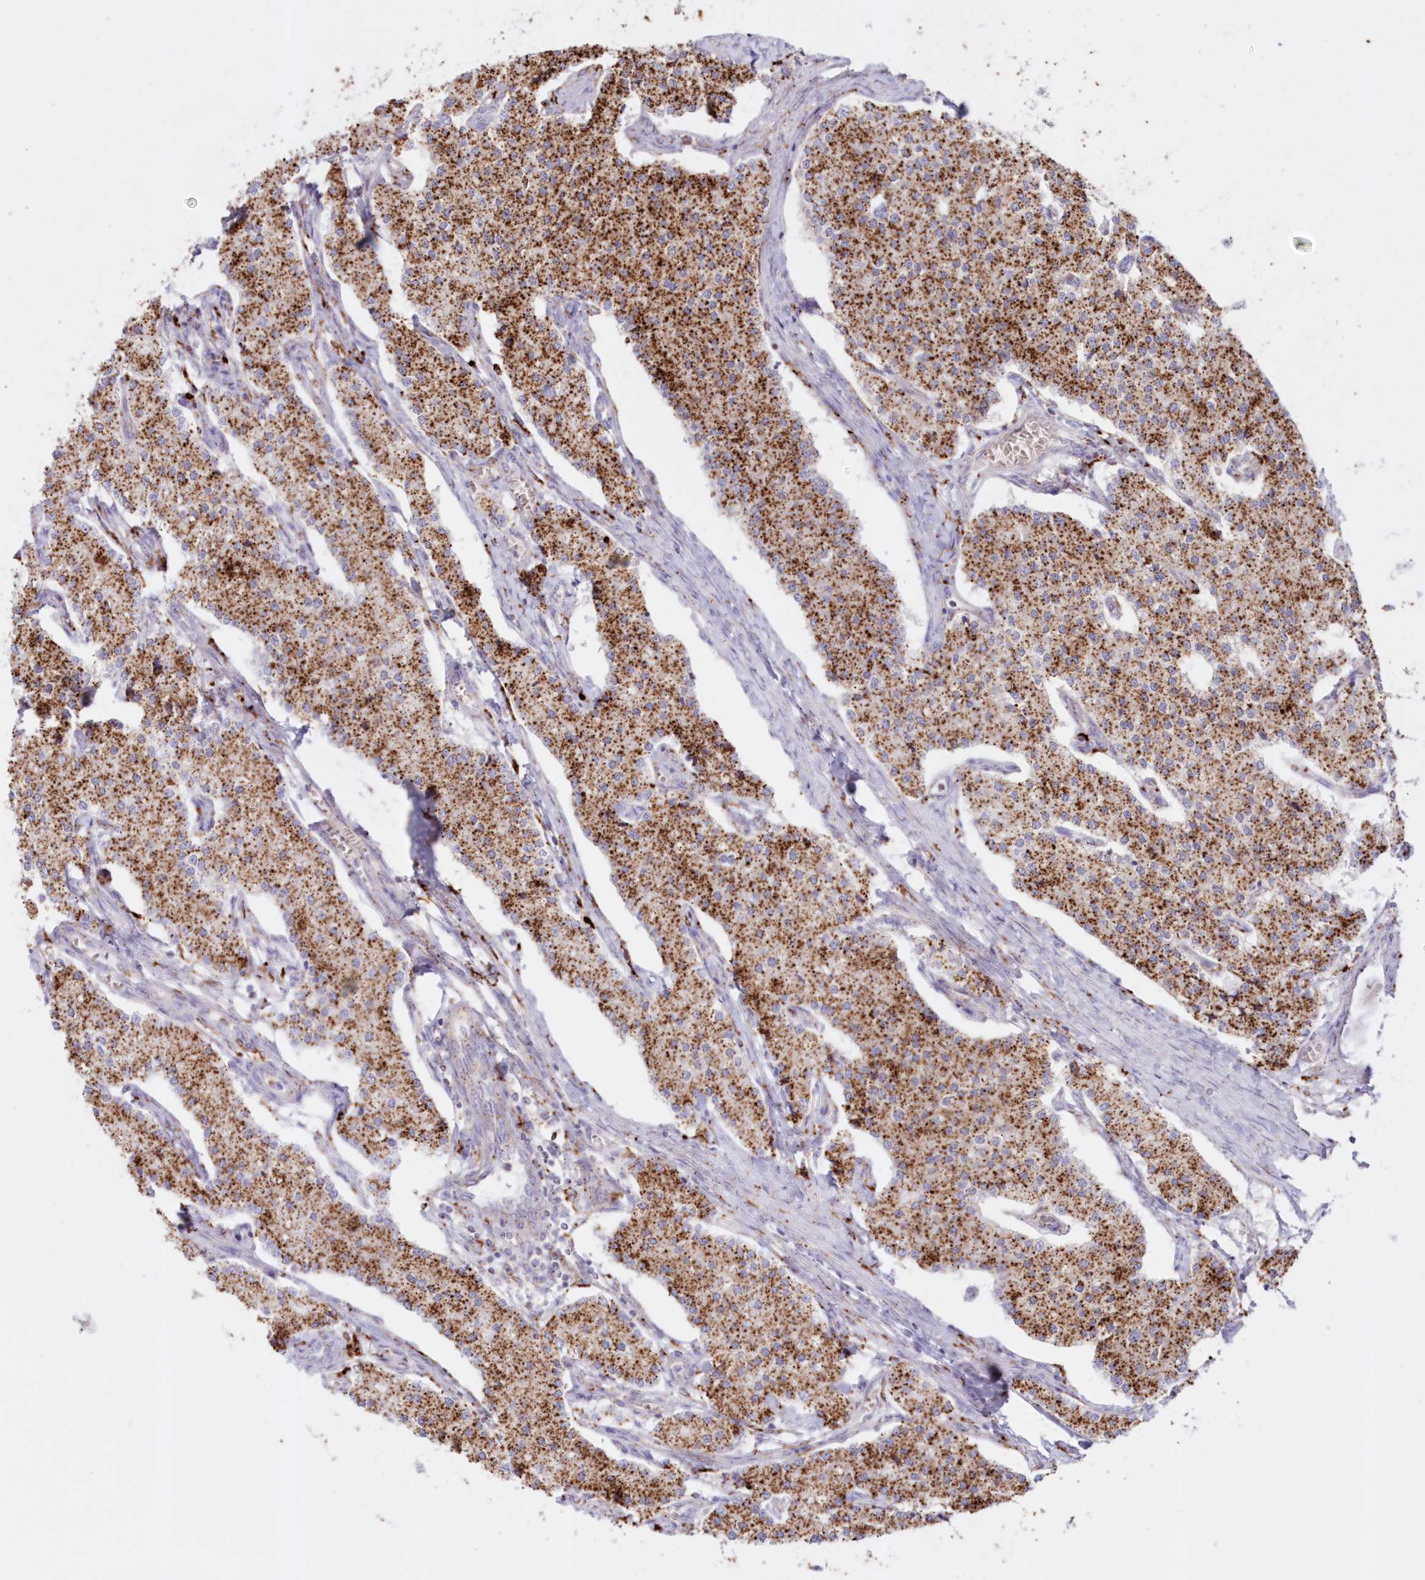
{"staining": {"intensity": "strong", "quantity": ">75%", "location": "cytoplasmic/membranous"}, "tissue": "carcinoid", "cell_type": "Tumor cells", "image_type": "cancer", "snomed": [{"axis": "morphology", "description": "Carcinoid, malignant, NOS"}, {"axis": "topography", "description": "Colon"}], "caption": "Tumor cells demonstrate strong cytoplasmic/membranous staining in approximately >75% of cells in carcinoid.", "gene": "TPP1", "patient": {"sex": "female", "age": 52}}